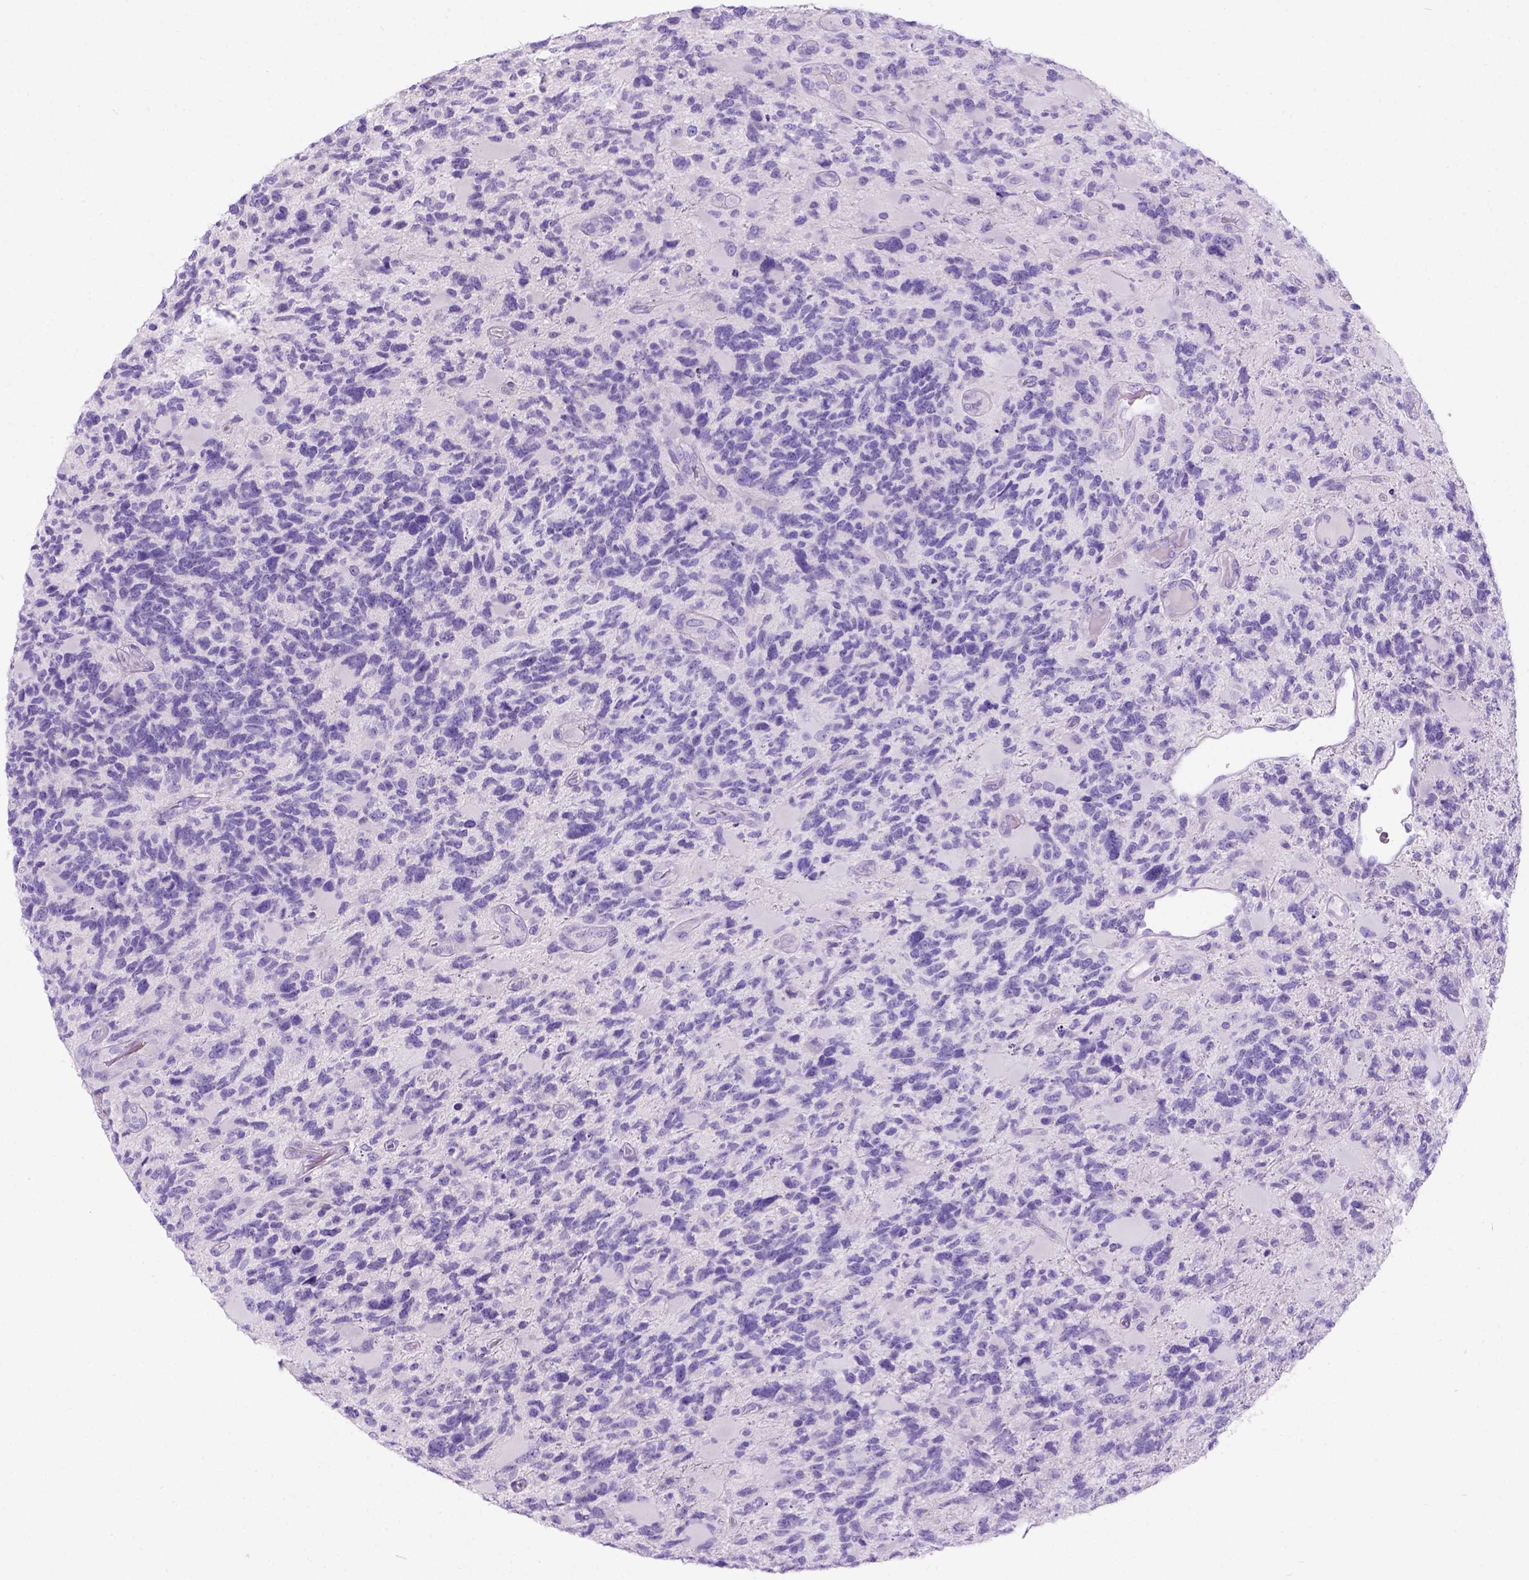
{"staining": {"intensity": "negative", "quantity": "none", "location": "none"}, "tissue": "glioma", "cell_type": "Tumor cells", "image_type": "cancer", "snomed": [{"axis": "morphology", "description": "Glioma, malignant, High grade"}, {"axis": "topography", "description": "Brain"}], "caption": "A micrograph of human glioma is negative for staining in tumor cells.", "gene": "C7orf57", "patient": {"sex": "female", "age": 71}}